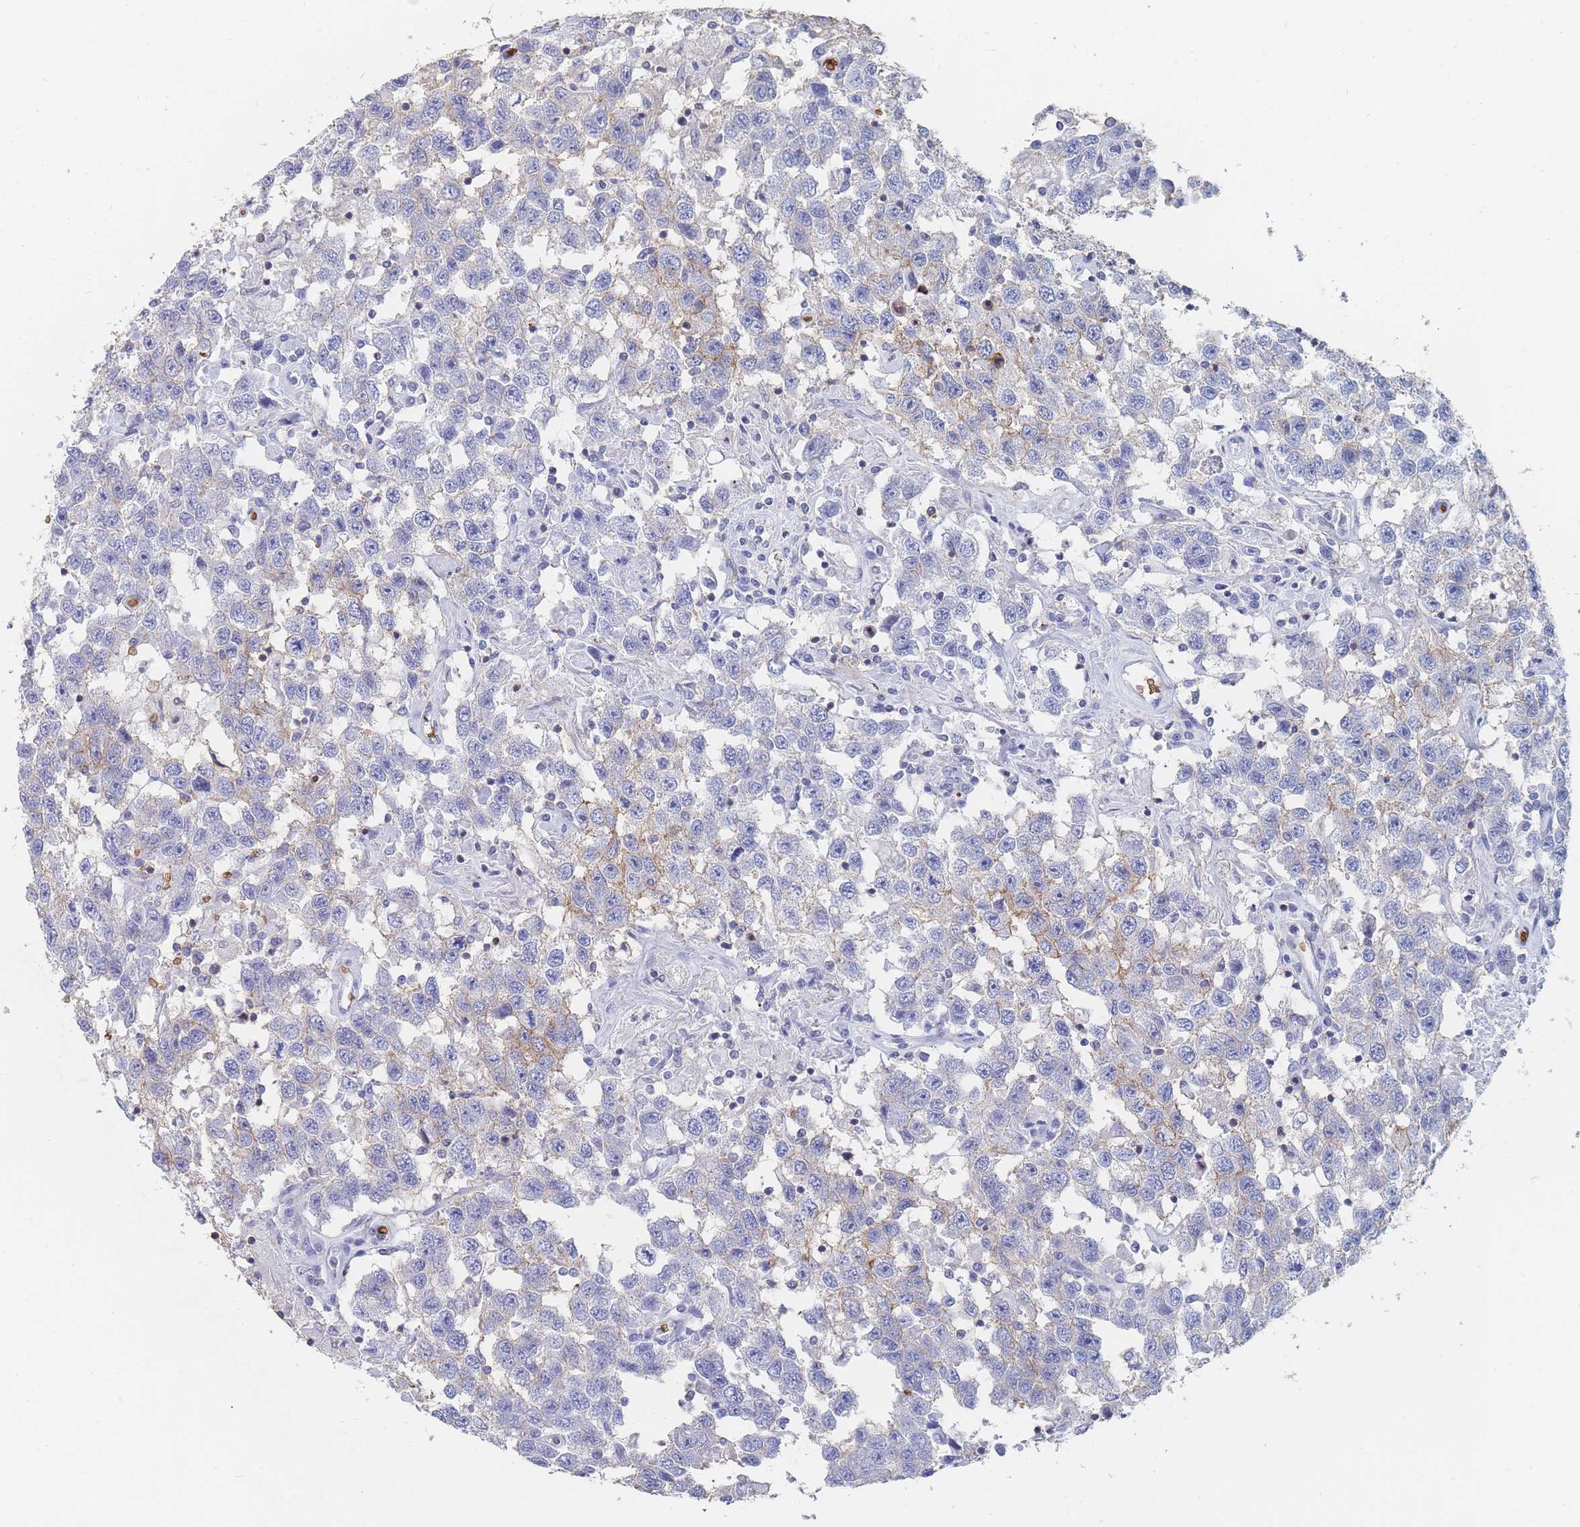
{"staining": {"intensity": "weak", "quantity": "<25%", "location": "cytoplasmic/membranous"}, "tissue": "testis cancer", "cell_type": "Tumor cells", "image_type": "cancer", "snomed": [{"axis": "morphology", "description": "Seminoma, NOS"}, {"axis": "topography", "description": "Testis"}], "caption": "Testis cancer was stained to show a protein in brown. There is no significant expression in tumor cells.", "gene": "SLC2A1", "patient": {"sex": "male", "age": 41}}